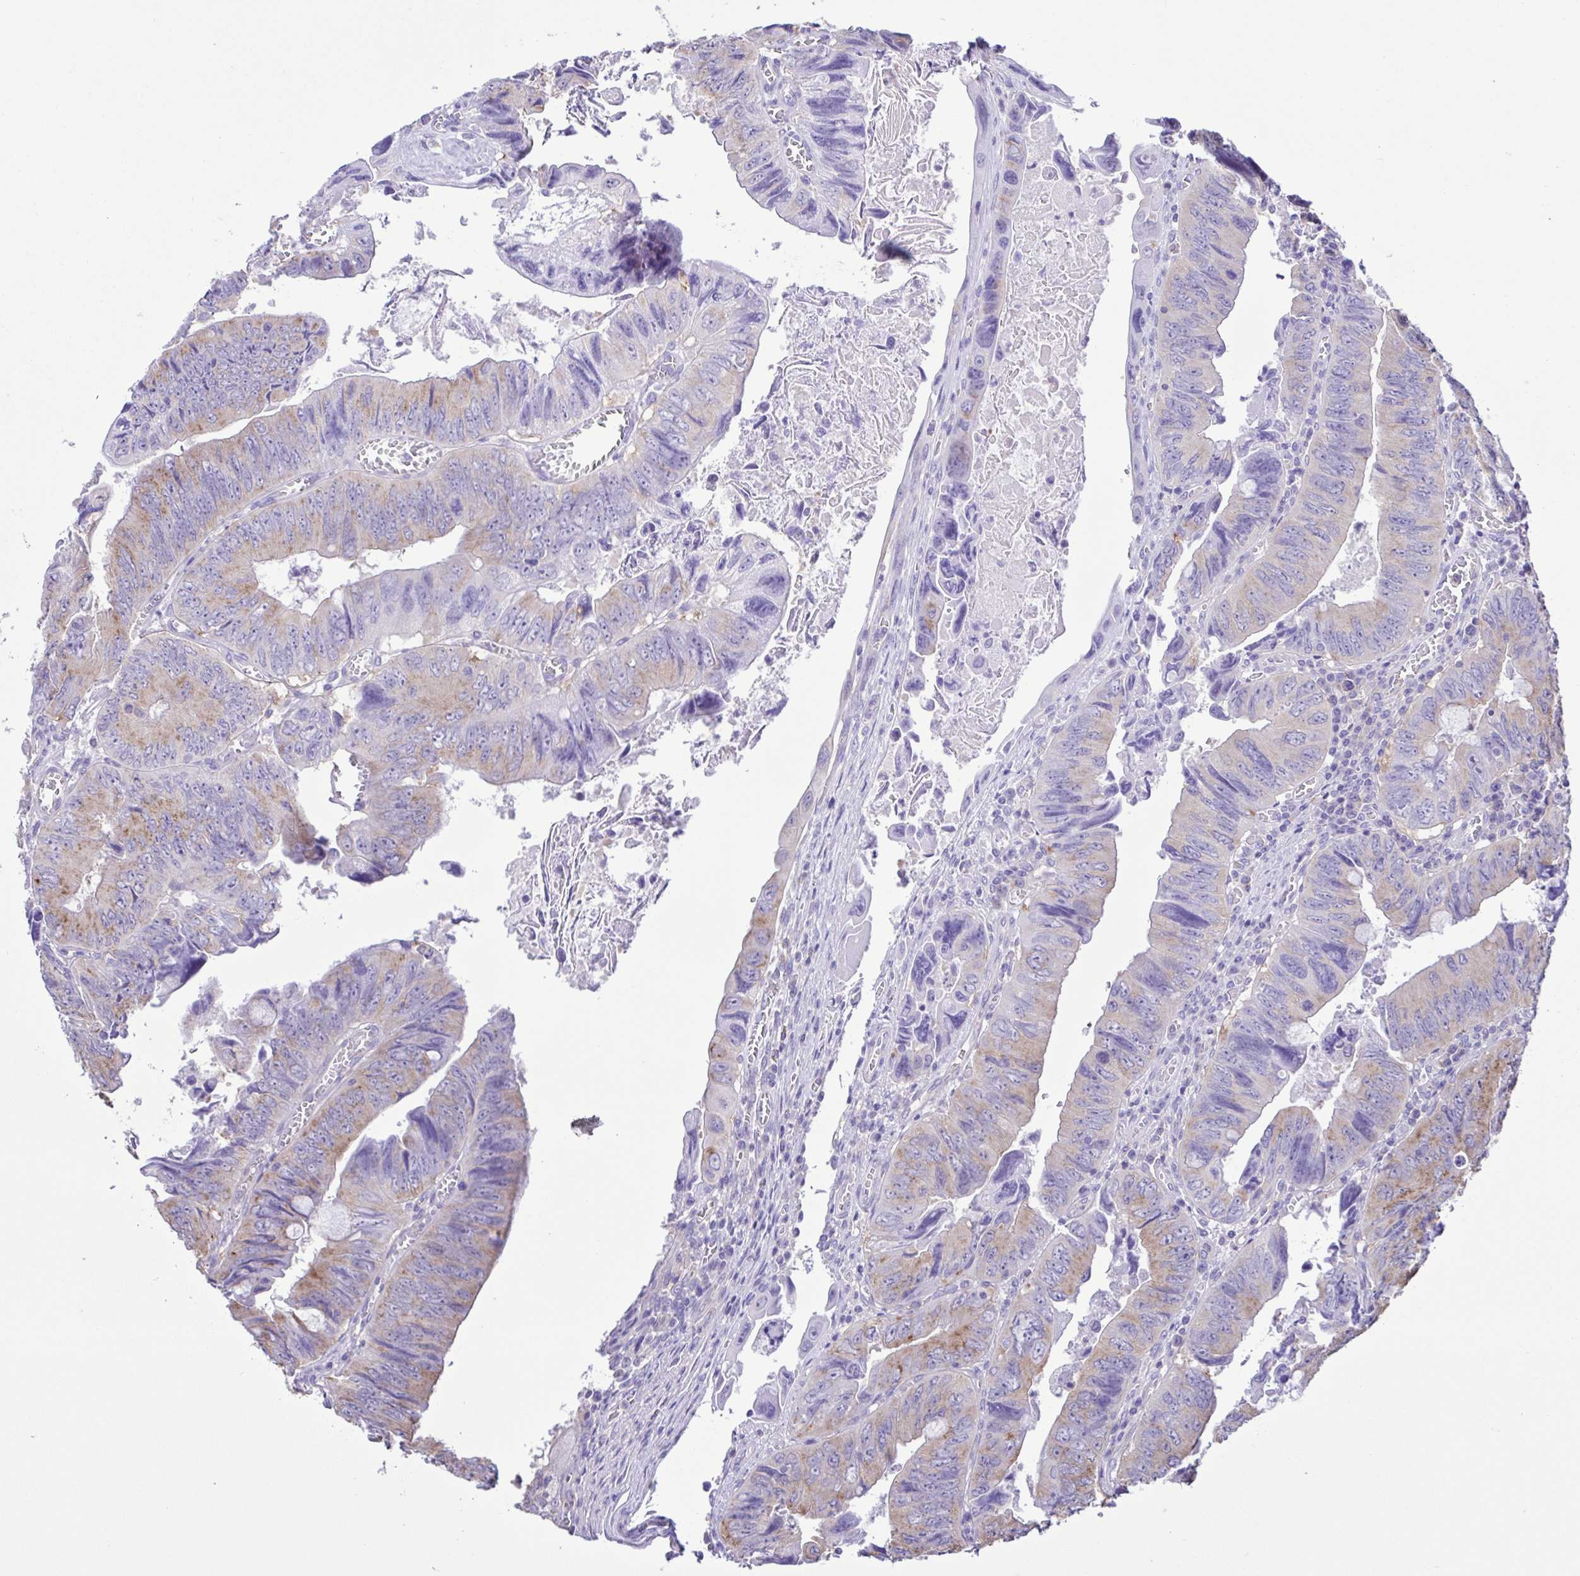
{"staining": {"intensity": "weak", "quantity": "25%-75%", "location": "cytoplasmic/membranous"}, "tissue": "colorectal cancer", "cell_type": "Tumor cells", "image_type": "cancer", "snomed": [{"axis": "morphology", "description": "Adenocarcinoma, NOS"}, {"axis": "topography", "description": "Colon"}], "caption": "Immunohistochemical staining of adenocarcinoma (colorectal) displays low levels of weak cytoplasmic/membranous expression in approximately 25%-75% of tumor cells.", "gene": "CYP17A1", "patient": {"sex": "female", "age": 84}}